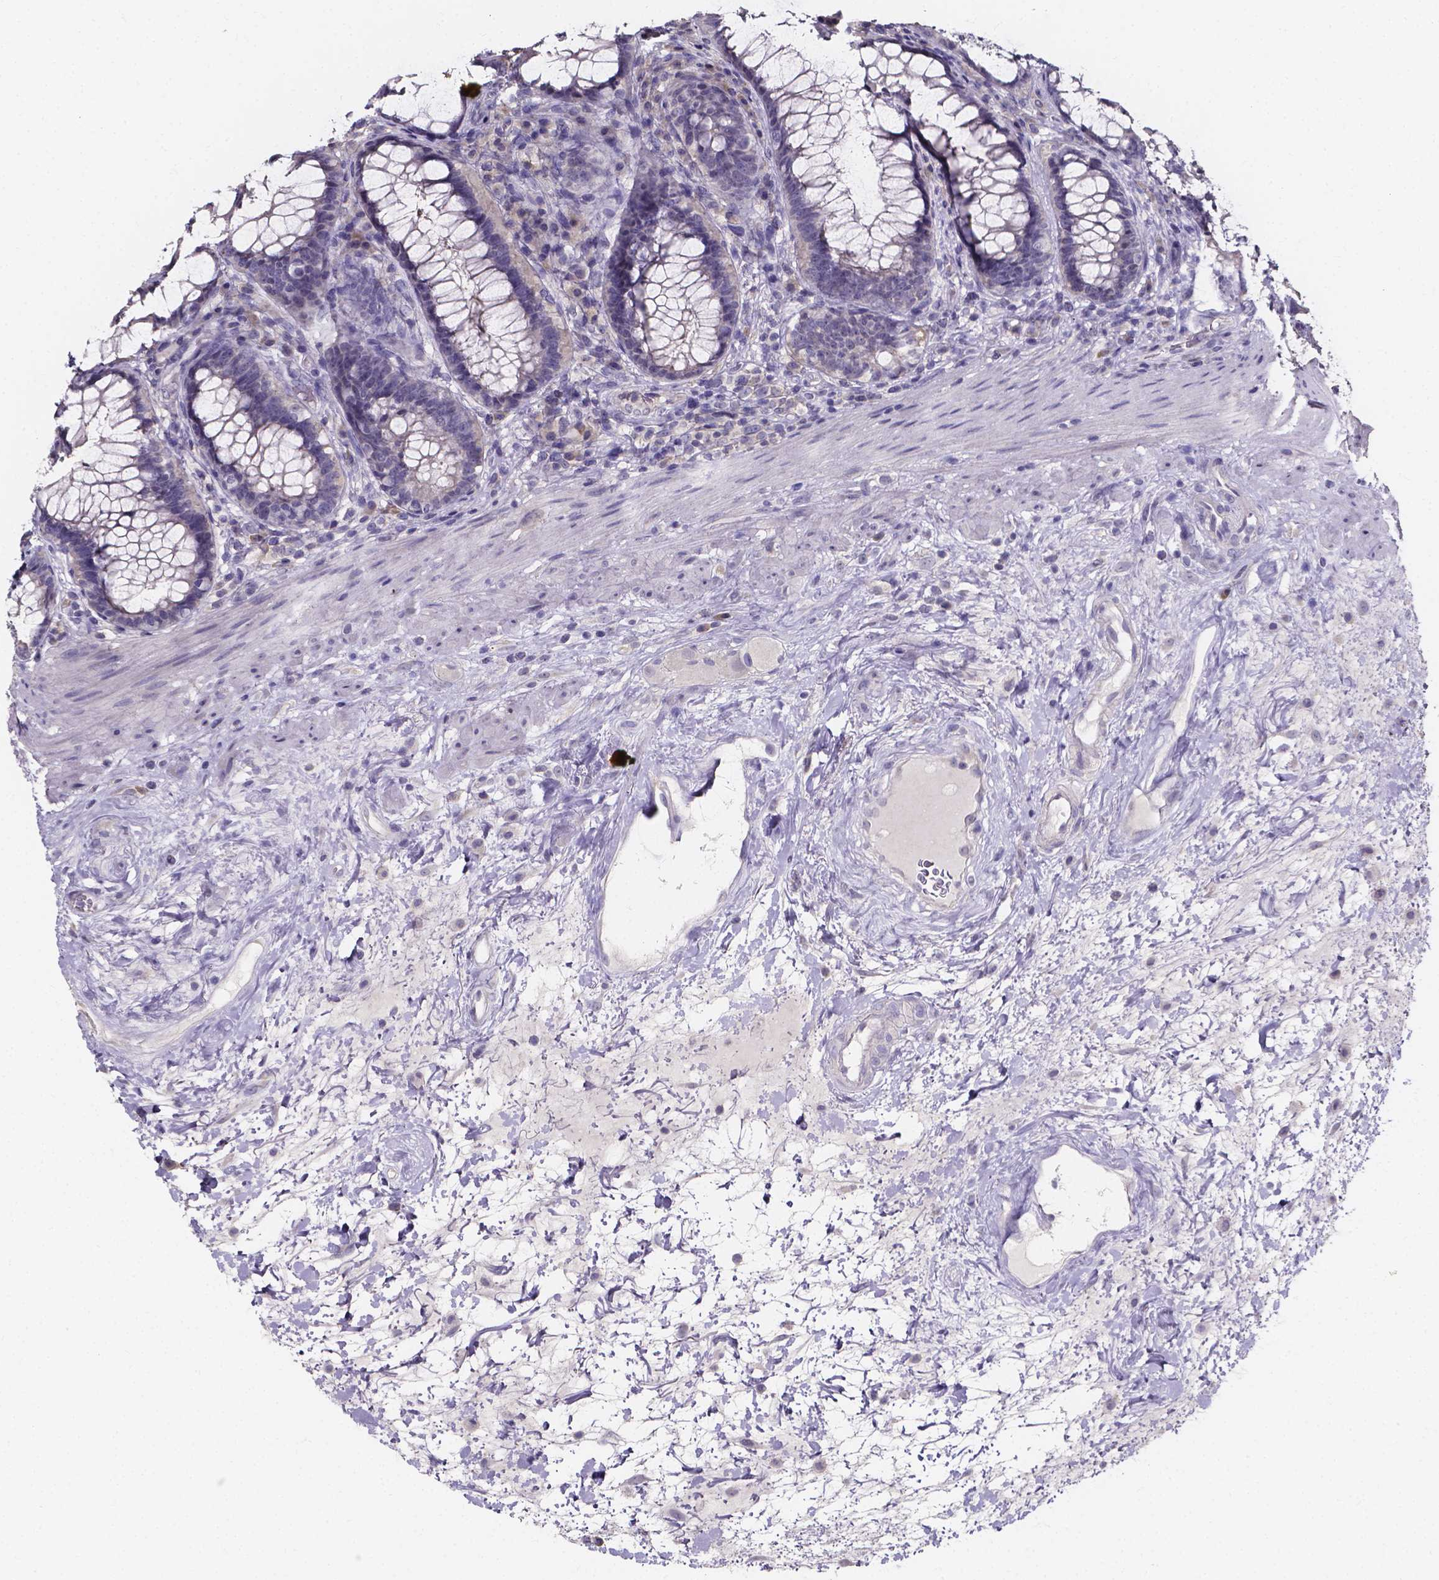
{"staining": {"intensity": "negative", "quantity": "none", "location": "none"}, "tissue": "rectum", "cell_type": "Glandular cells", "image_type": "normal", "snomed": [{"axis": "morphology", "description": "Normal tissue, NOS"}, {"axis": "topography", "description": "Rectum"}], "caption": "This is an immunohistochemistry image of normal rectum. There is no expression in glandular cells.", "gene": "SPOCD1", "patient": {"sex": "male", "age": 72}}